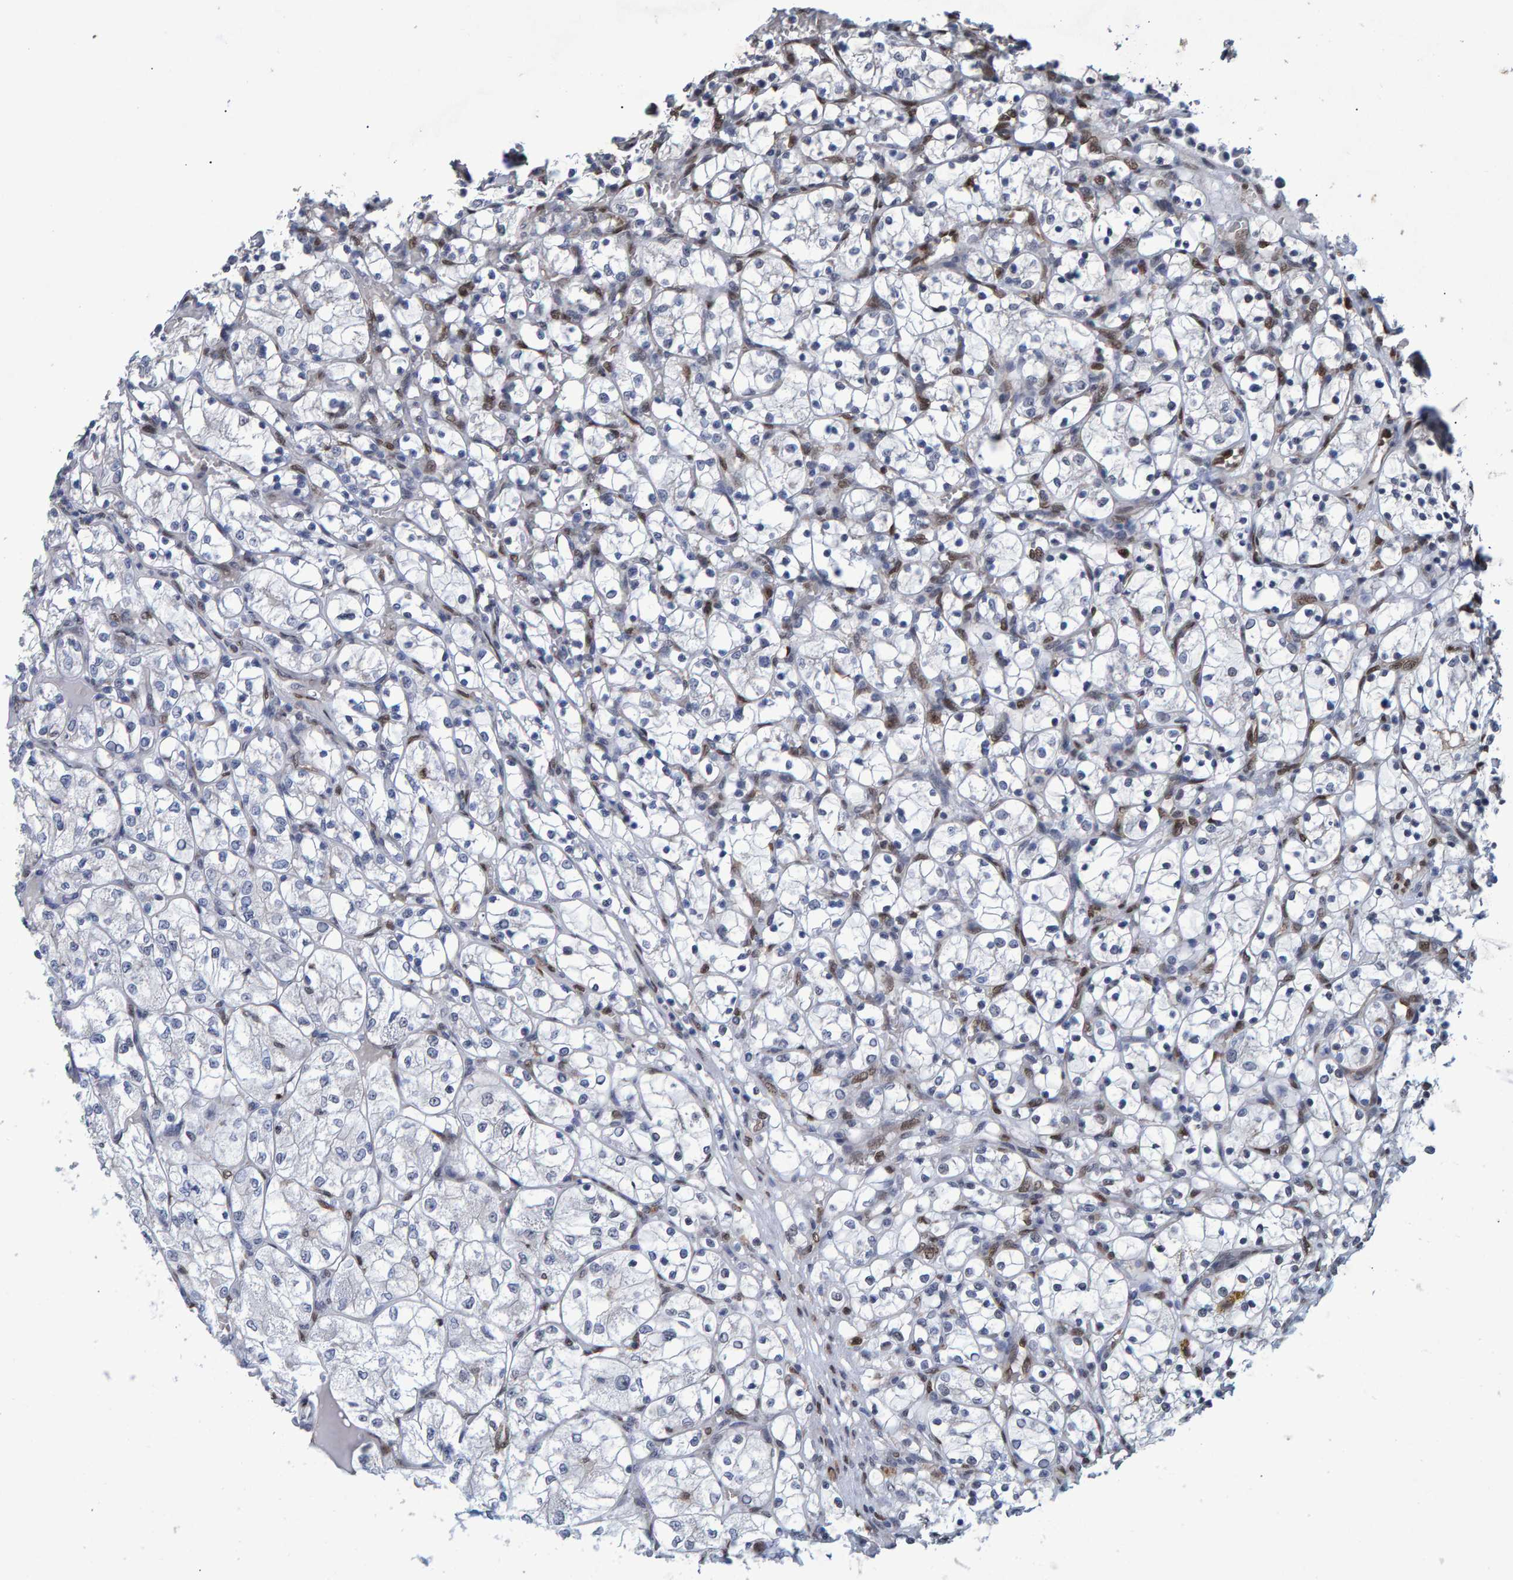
{"staining": {"intensity": "negative", "quantity": "none", "location": "none"}, "tissue": "renal cancer", "cell_type": "Tumor cells", "image_type": "cancer", "snomed": [{"axis": "morphology", "description": "Adenocarcinoma, NOS"}, {"axis": "topography", "description": "Kidney"}], "caption": "Immunohistochemistry (IHC) histopathology image of neoplastic tissue: renal cancer stained with DAB (3,3'-diaminobenzidine) reveals no significant protein positivity in tumor cells. (DAB (3,3'-diaminobenzidine) IHC, high magnification).", "gene": "QKI", "patient": {"sex": "female", "age": 69}}